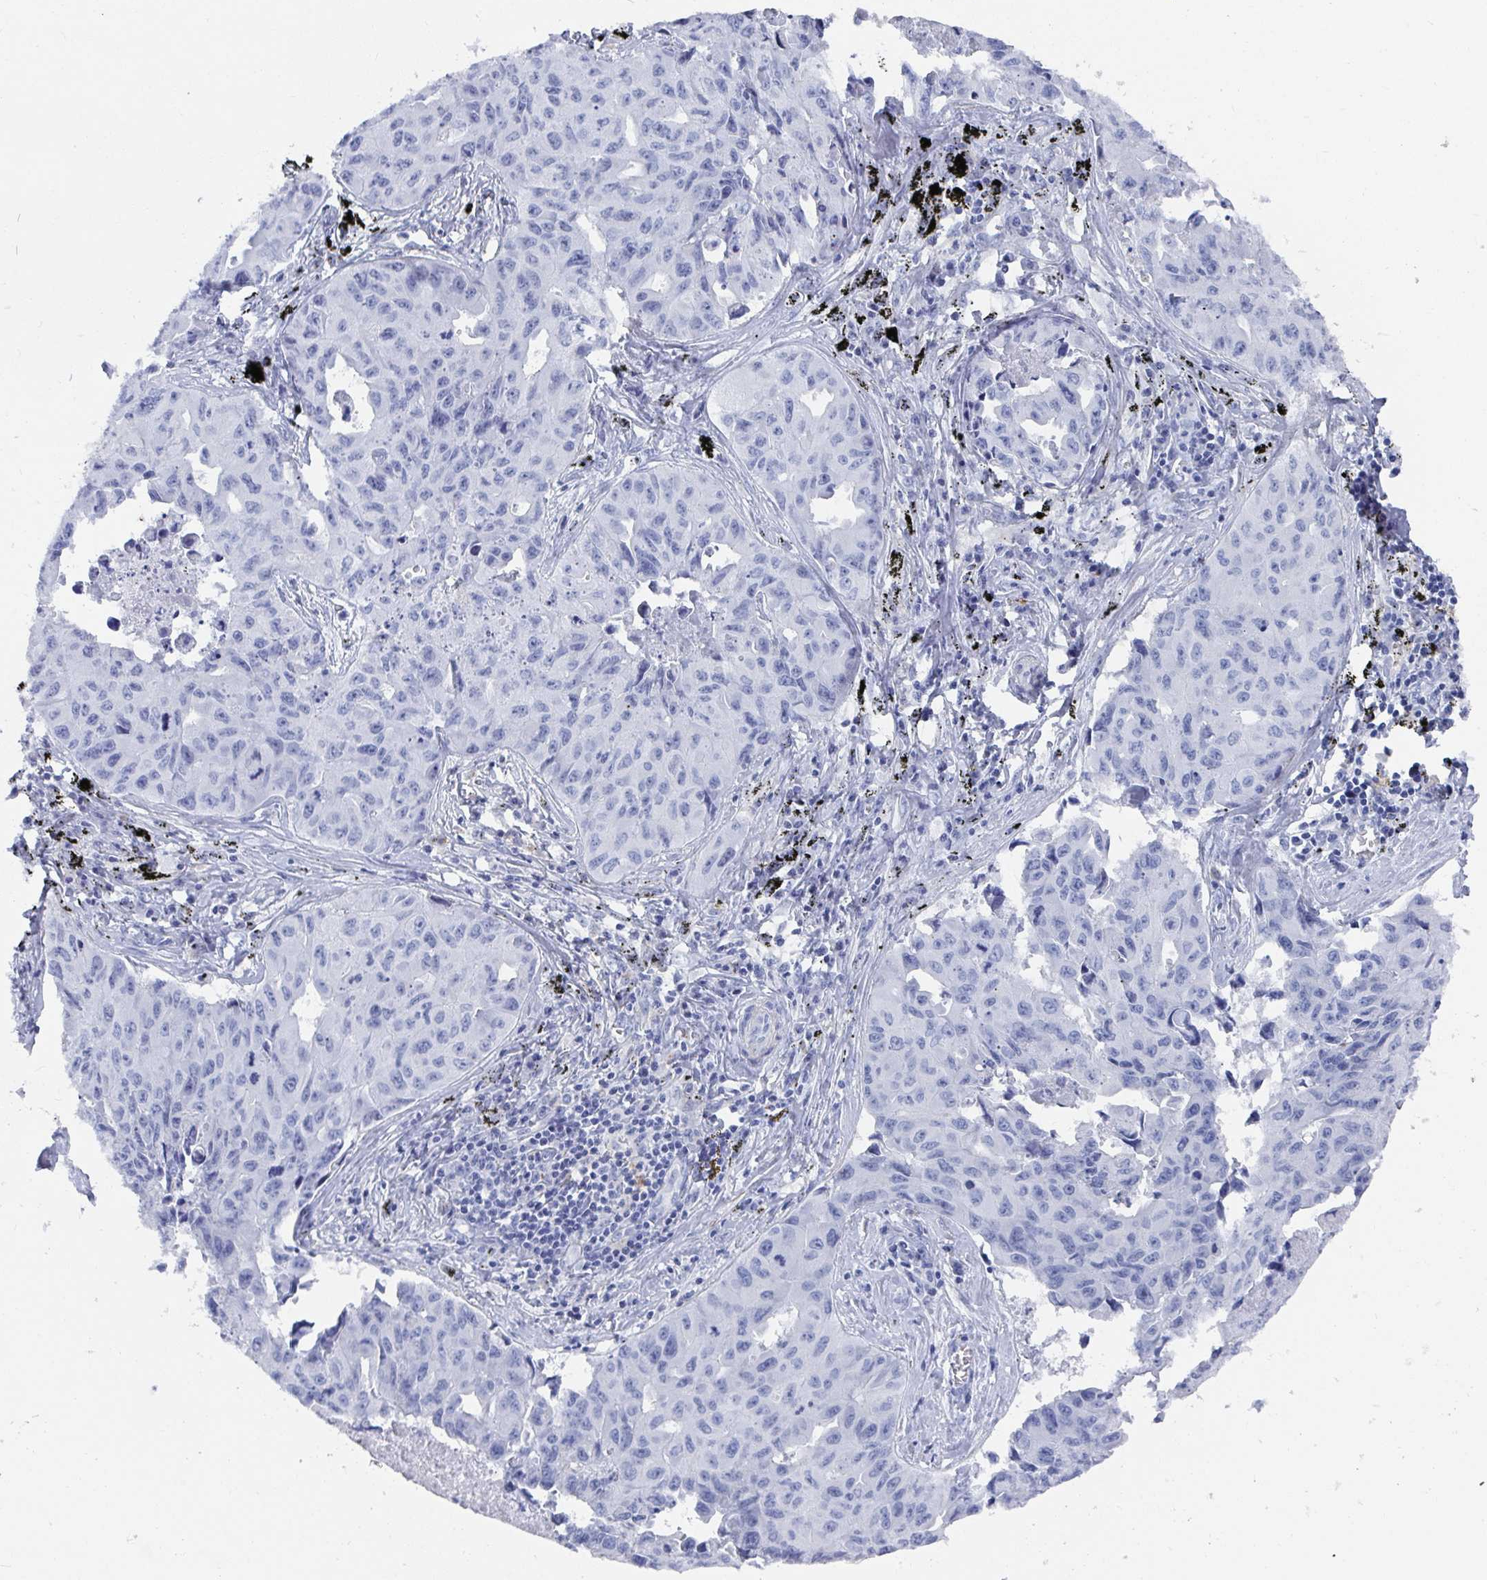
{"staining": {"intensity": "negative", "quantity": "none", "location": "none"}, "tissue": "lung cancer", "cell_type": "Tumor cells", "image_type": "cancer", "snomed": [{"axis": "morphology", "description": "Adenocarcinoma, NOS"}, {"axis": "topography", "description": "Lymph node"}, {"axis": "topography", "description": "Lung"}], "caption": "Immunohistochemical staining of human lung cancer (adenocarcinoma) exhibits no significant positivity in tumor cells. (Immunohistochemistry (ihc), brightfield microscopy, high magnification).", "gene": "ZFP82", "patient": {"sex": "male", "age": 64}}